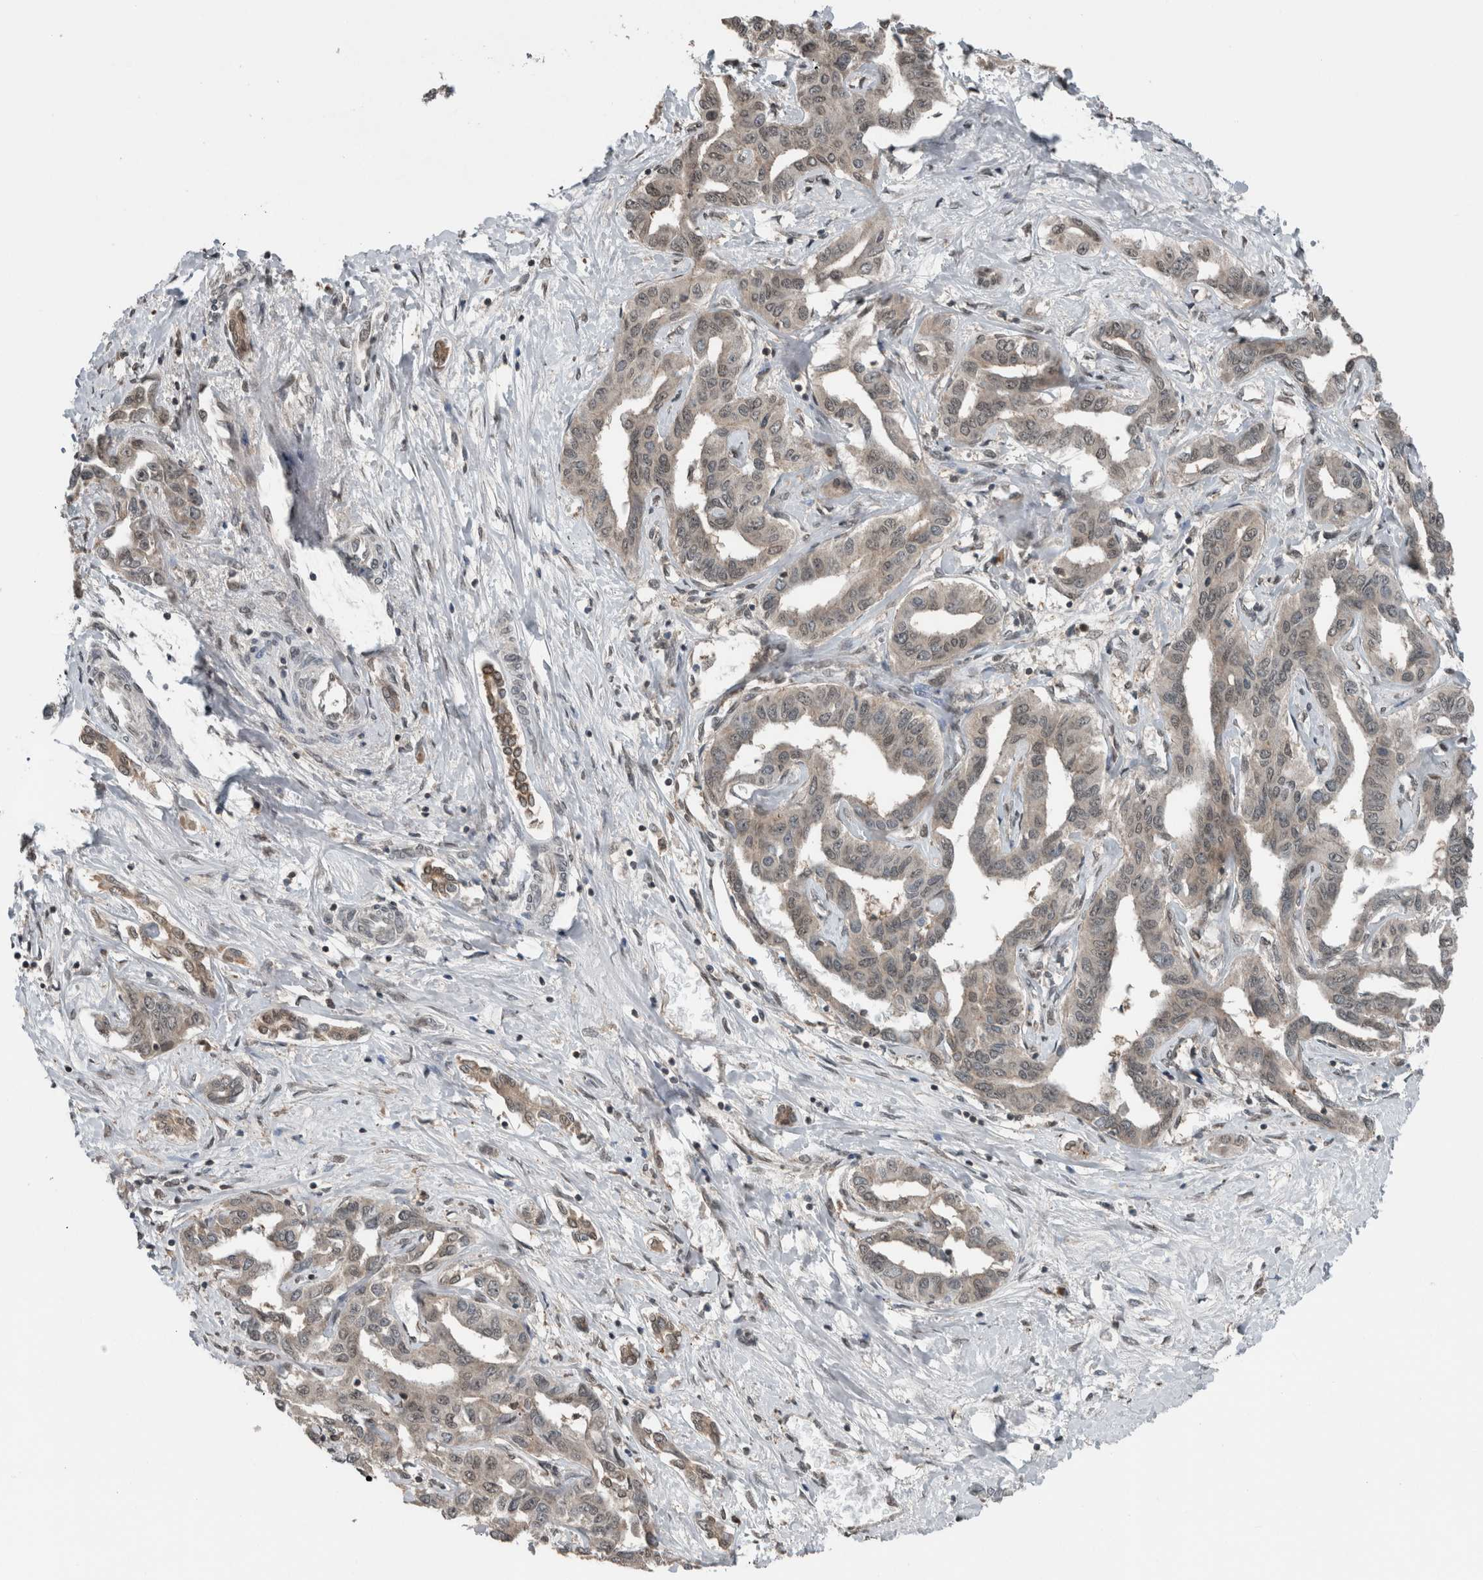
{"staining": {"intensity": "weak", "quantity": "<25%", "location": "cytoplasmic/membranous"}, "tissue": "liver cancer", "cell_type": "Tumor cells", "image_type": "cancer", "snomed": [{"axis": "morphology", "description": "Cholangiocarcinoma"}, {"axis": "topography", "description": "Liver"}], "caption": "Immunohistochemistry (IHC) of liver cholangiocarcinoma shows no positivity in tumor cells. (Stains: DAB IHC with hematoxylin counter stain, Microscopy: brightfield microscopy at high magnification).", "gene": "SPAG7", "patient": {"sex": "male", "age": 59}}